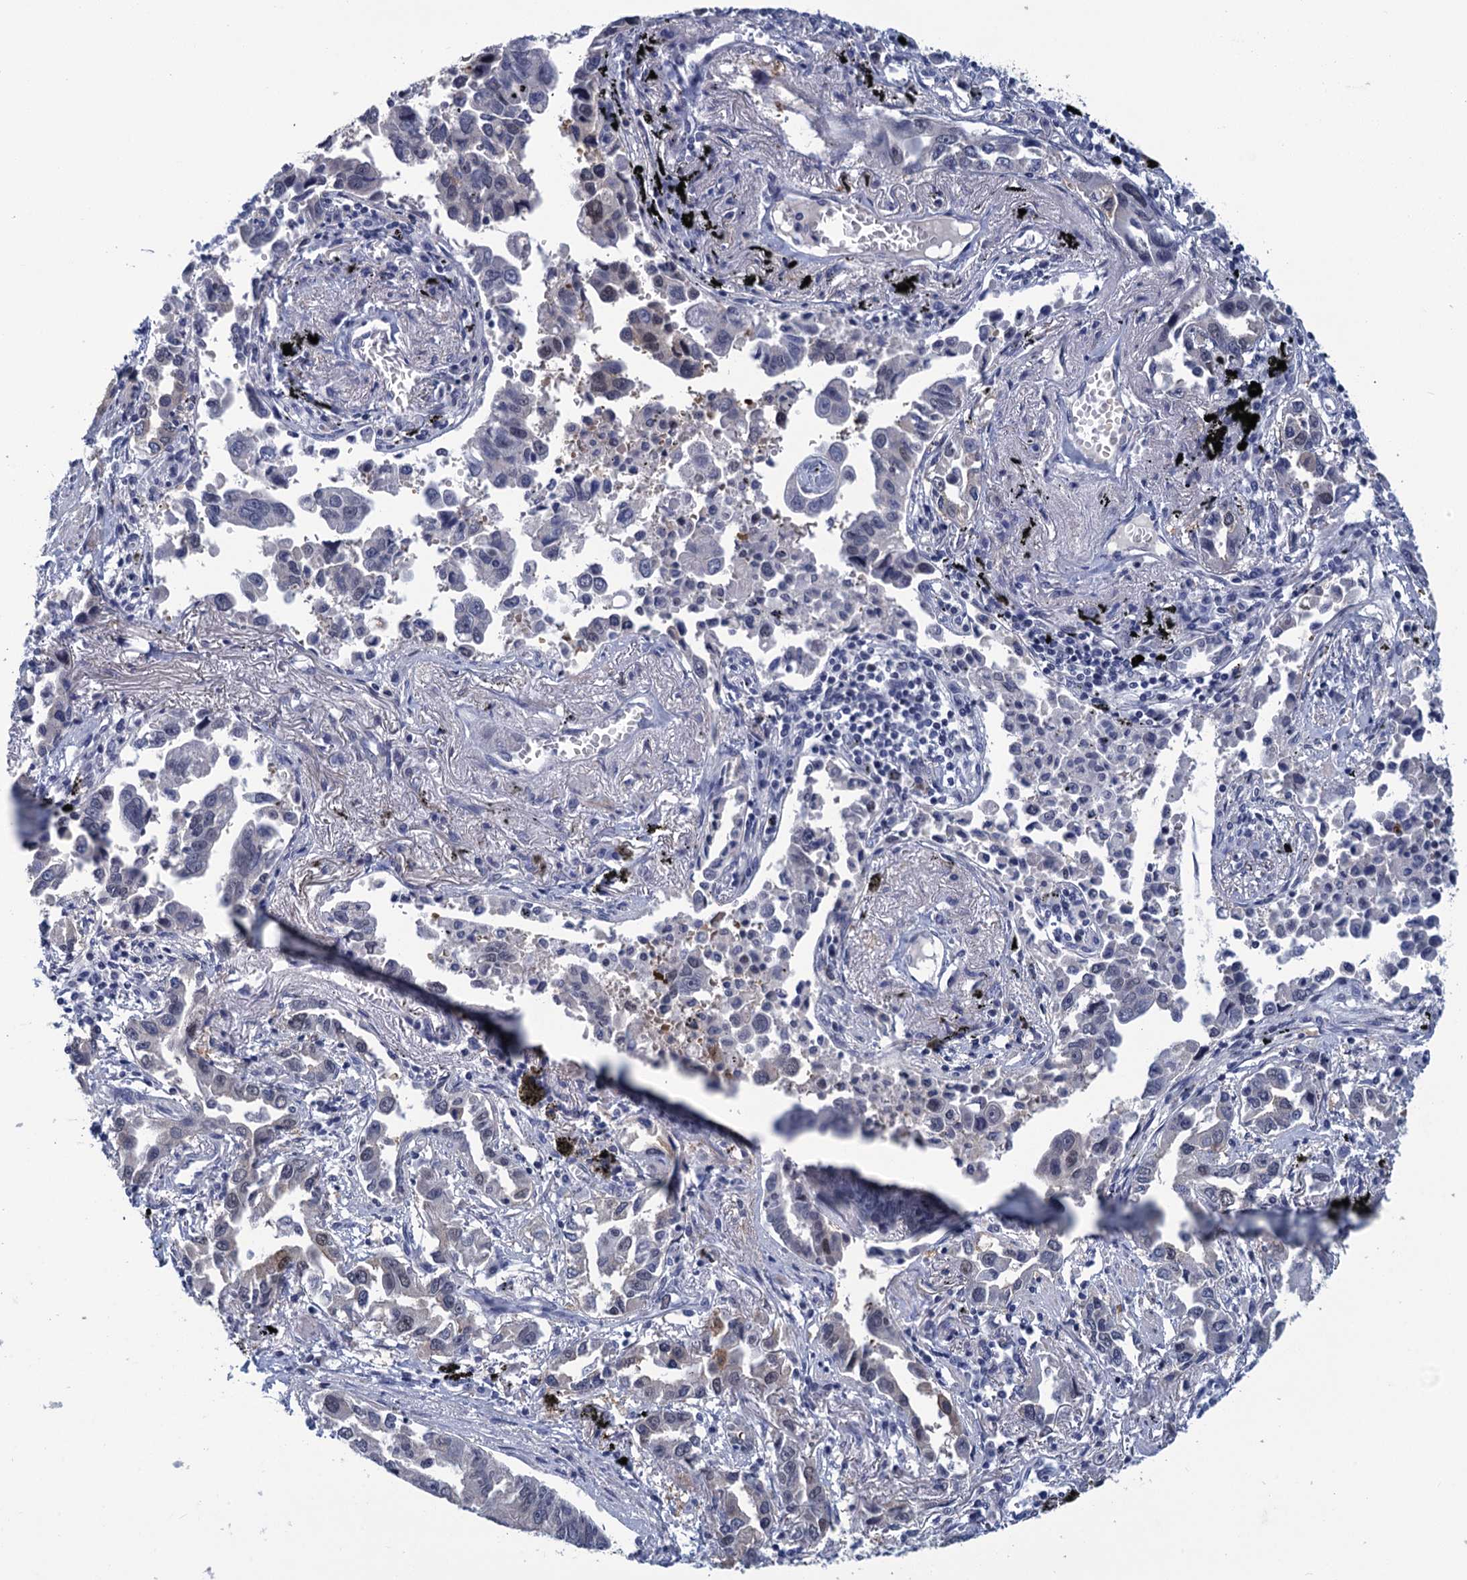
{"staining": {"intensity": "negative", "quantity": "none", "location": "none"}, "tissue": "lung cancer", "cell_type": "Tumor cells", "image_type": "cancer", "snomed": [{"axis": "morphology", "description": "Adenocarcinoma, NOS"}, {"axis": "topography", "description": "Lung"}], "caption": "Protein analysis of lung adenocarcinoma shows no significant staining in tumor cells.", "gene": "GINS3", "patient": {"sex": "male", "age": 67}}